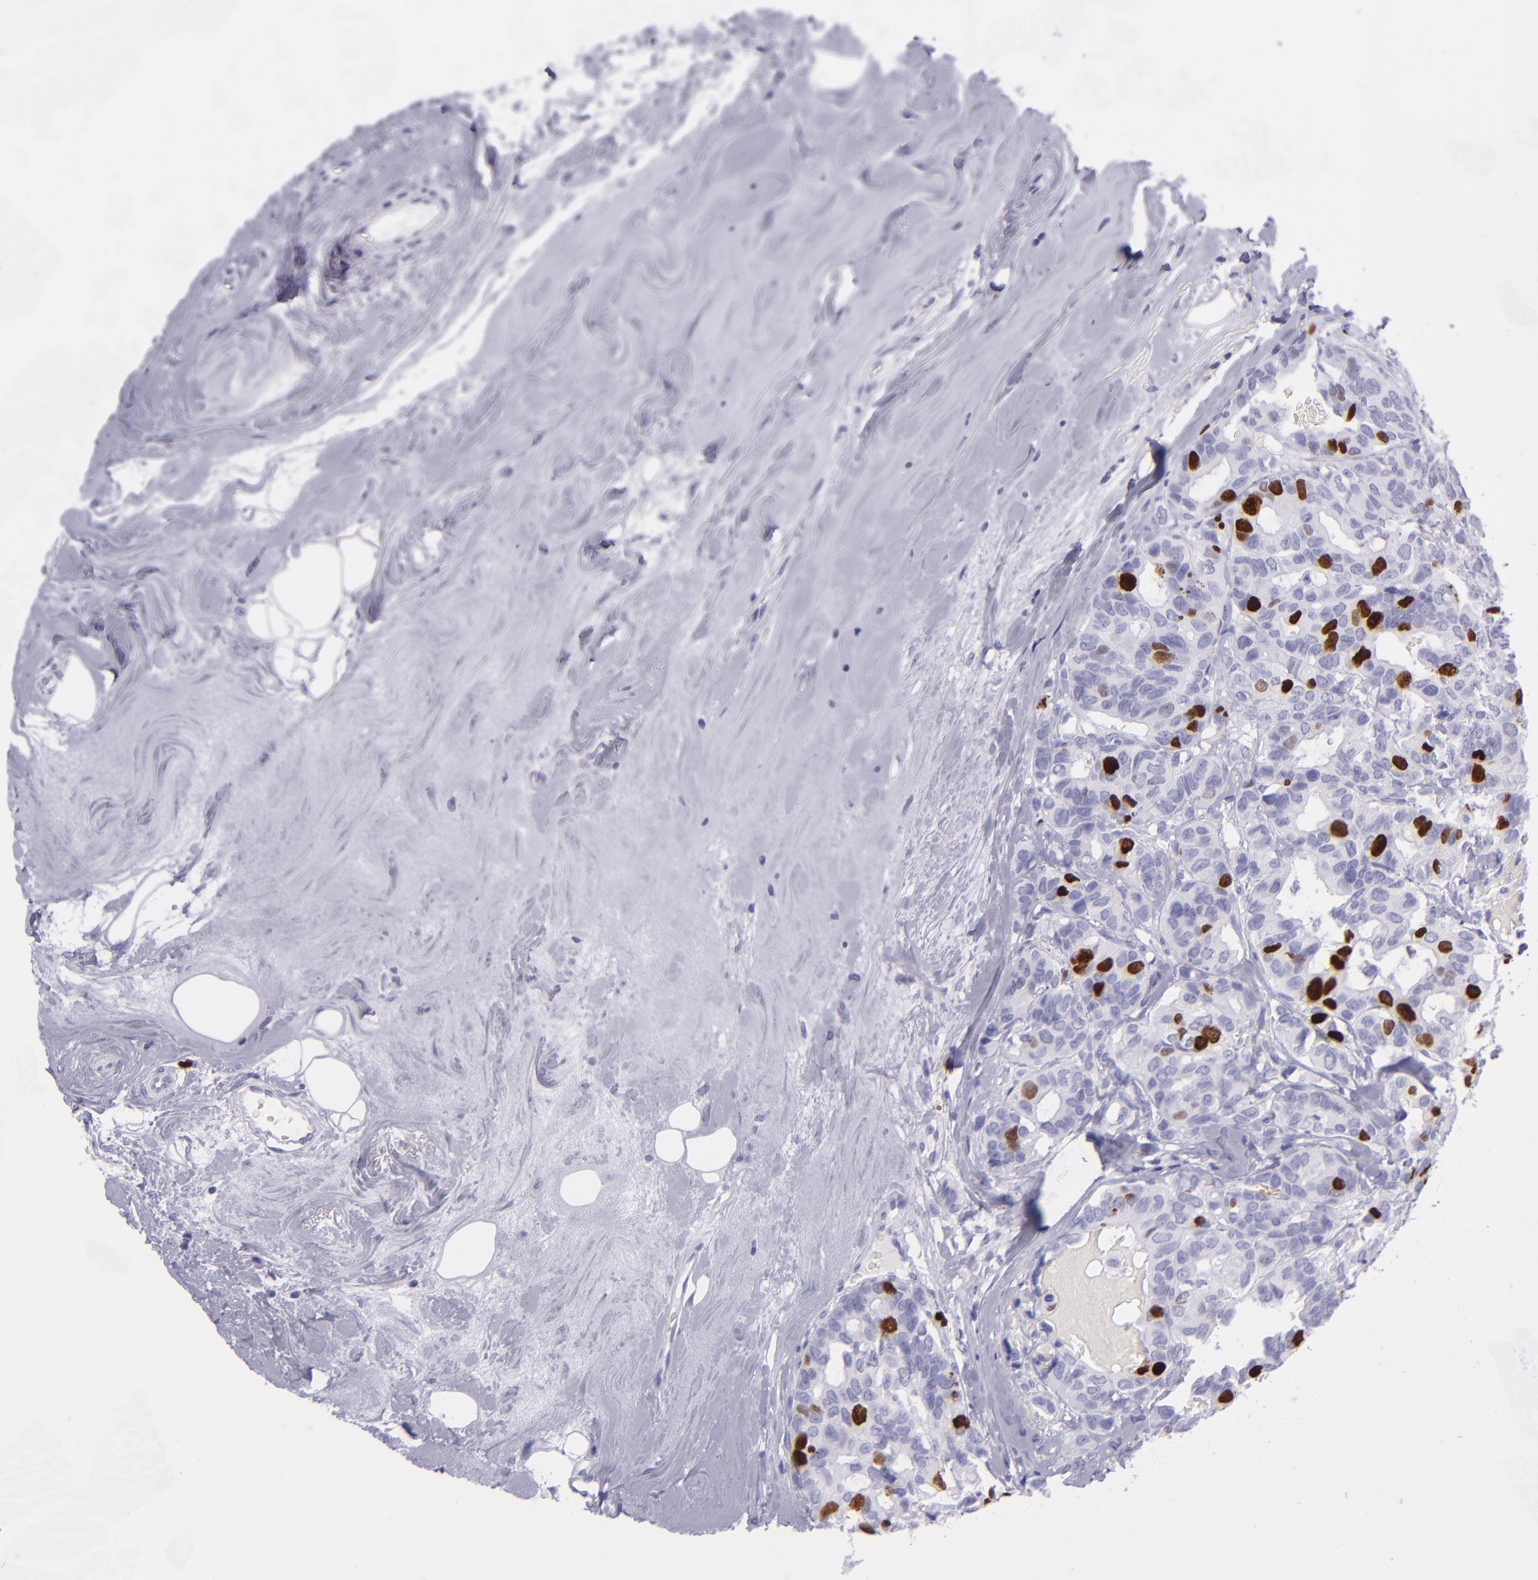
{"staining": {"intensity": "strong", "quantity": "<25%", "location": "nuclear"}, "tissue": "breast cancer", "cell_type": "Tumor cells", "image_type": "cancer", "snomed": [{"axis": "morphology", "description": "Duct carcinoma"}, {"axis": "topography", "description": "Breast"}], "caption": "Immunohistochemistry photomicrograph of breast cancer (infiltrating ductal carcinoma) stained for a protein (brown), which shows medium levels of strong nuclear staining in approximately <25% of tumor cells.", "gene": "TOP2A", "patient": {"sex": "female", "age": 69}}